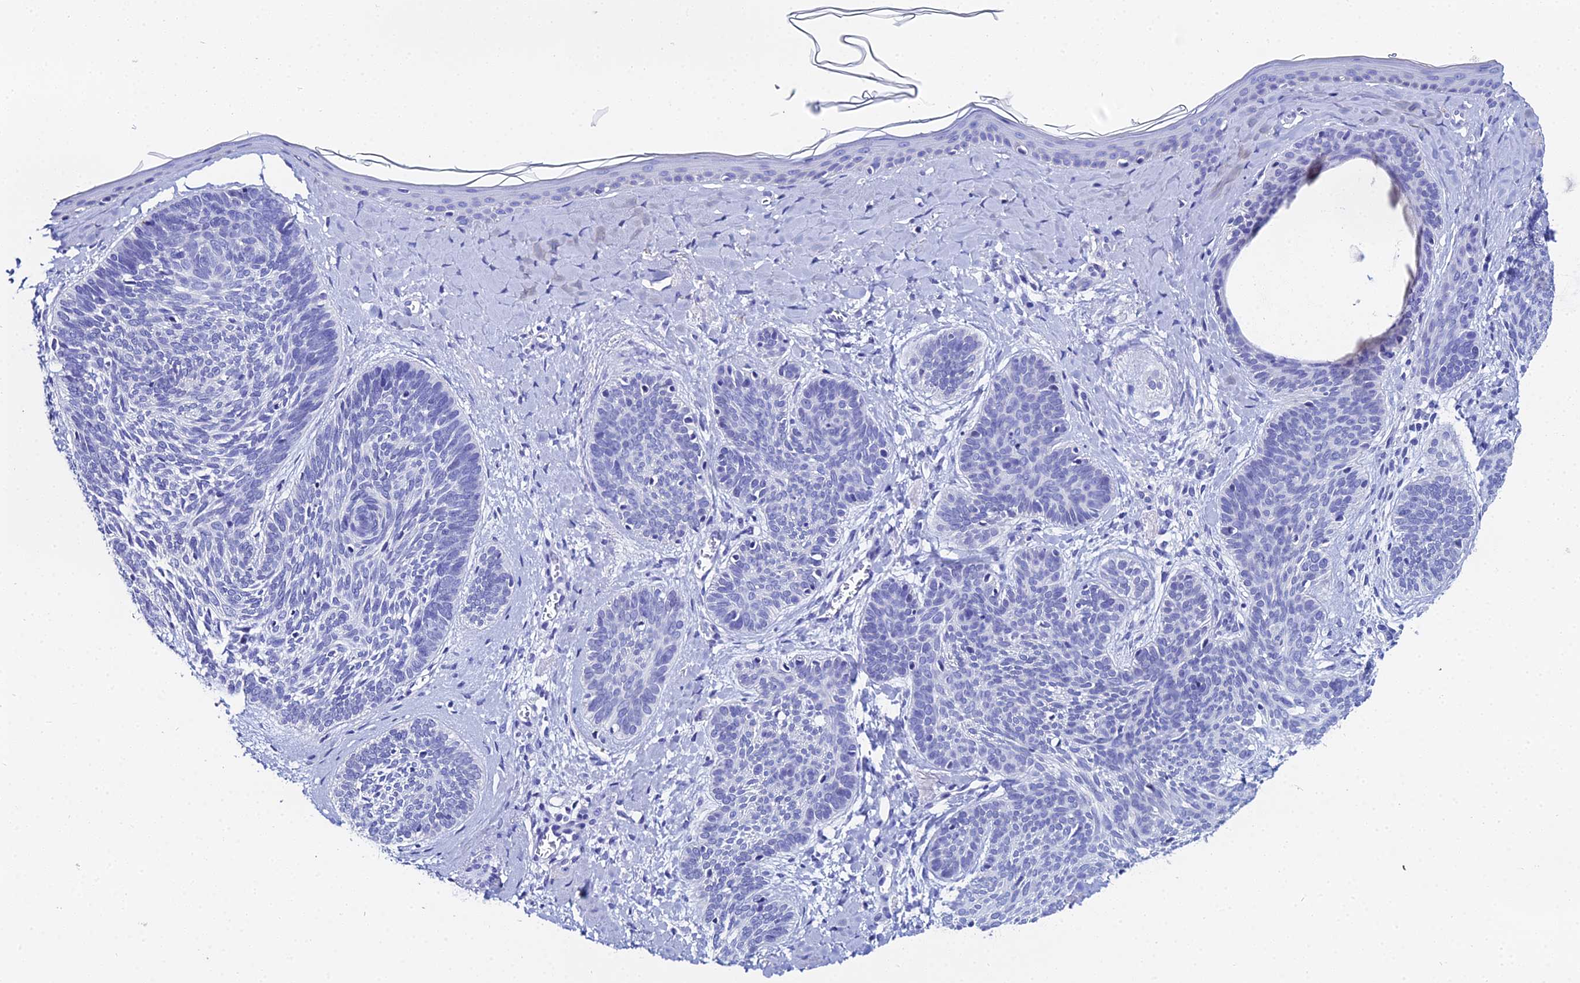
{"staining": {"intensity": "negative", "quantity": "none", "location": "none"}, "tissue": "skin cancer", "cell_type": "Tumor cells", "image_type": "cancer", "snomed": [{"axis": "morphology", "description": "Basal cell carcinoma"}, {"axis": "topography", "description": "Skin"}], "caption": "Basal cell carcinoma (skin) was stained to show a protein in brown. There is no significant positivity in tumor cells.", "gene": "OCM", "patient": {"sex": "female", "age": 81}}